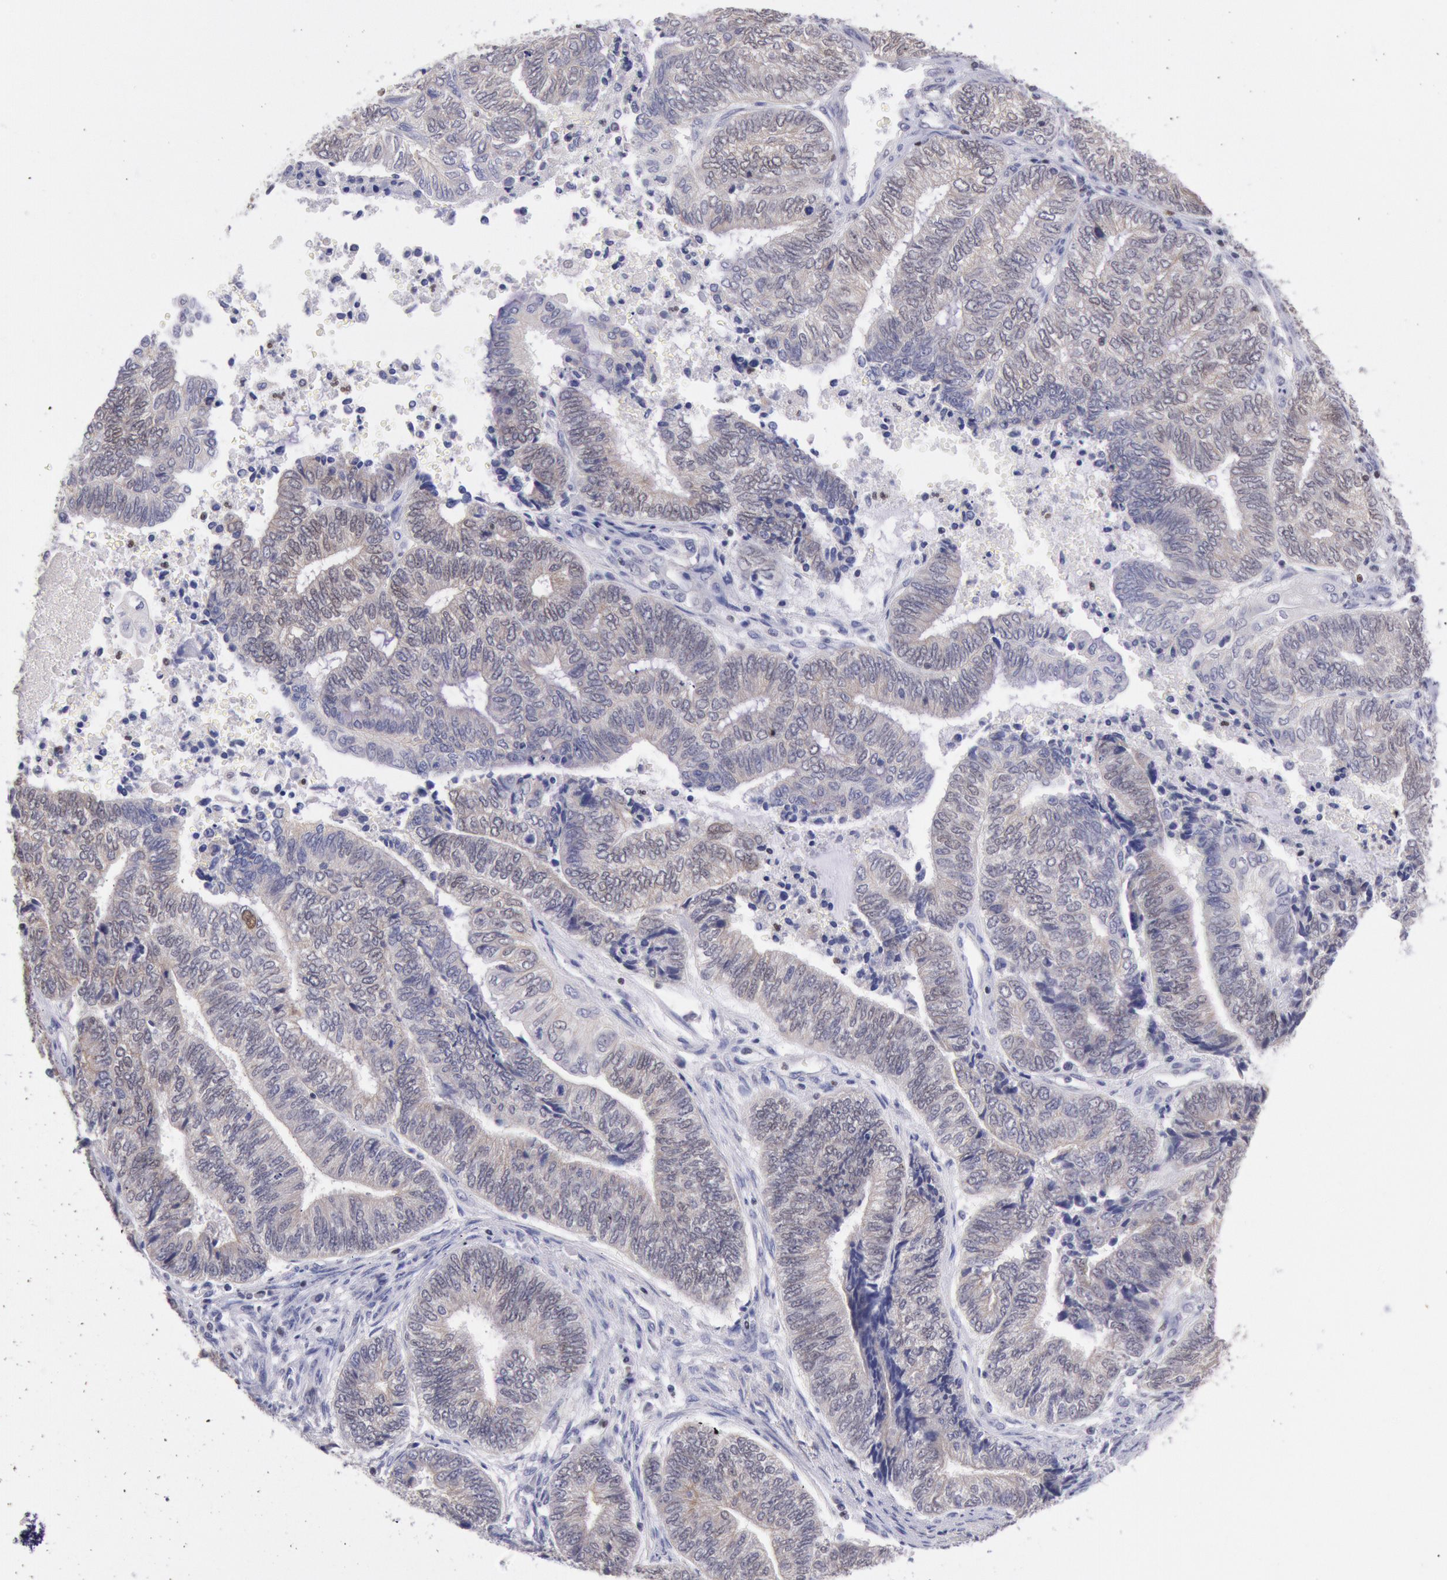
{"staining": {"intensity": "weak", "quantity": "25%-75%", "location": "cytoplasmic/membranous"}, "tissue": "endometrial cancer", "cell_type": "Tumor cells", "image_type": "cancer", "snomed": [{"axis": "morphology", "description": "Adenocarcinoma, NOS"}, {"axis": "topography", "description": "Uterus"}, {"axis": "topography", "description": "Endometrium"}], "caption": "Approximately 25%-75% of tumor cells in adenocarcinoma (endometrial) exhibit weak cytoplasmic/membranous protein positivity as visualized by brown immunohistochemical staining.", "gene": "RPS6KA5", "patient": {"sex": "female", "age": 70}}